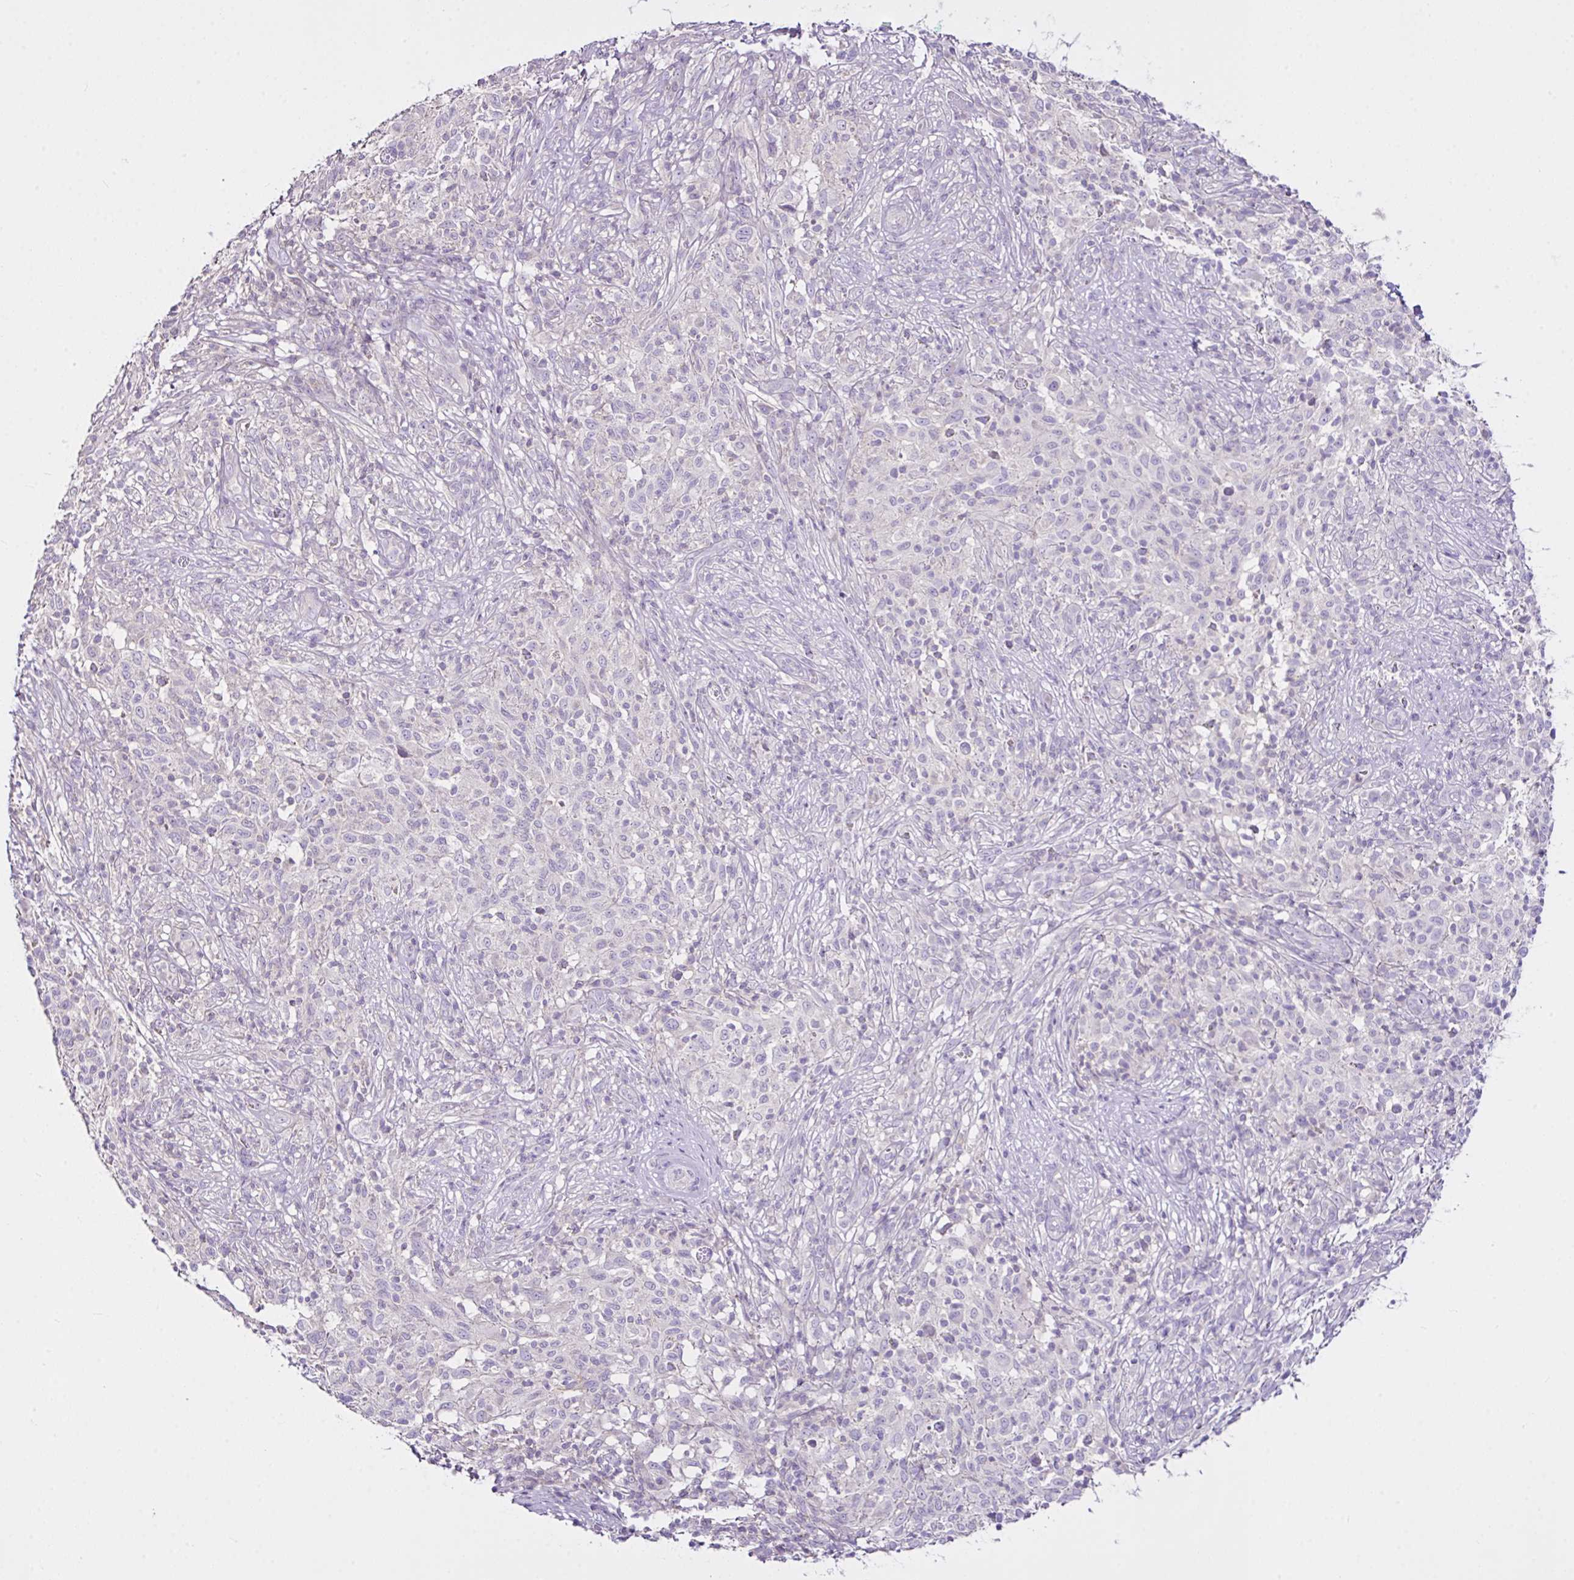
{"staining": {"intensity": "negative", "quantity": "none", "location": "none"}, "tissue": "melanoma", "cell_type": "Tumor cells", "image_type": "cancer", "snomed": [{"axis": "morphology", "description": "Malignant melanoma, NOS"}, {"axis": "topography", "description": "Skin"}], "caption": "The micrograph displays no significant expression in tumor cells of melanoma.", "gene": "D2HGDH", "patient": {"sex": "male", "age": 66}}